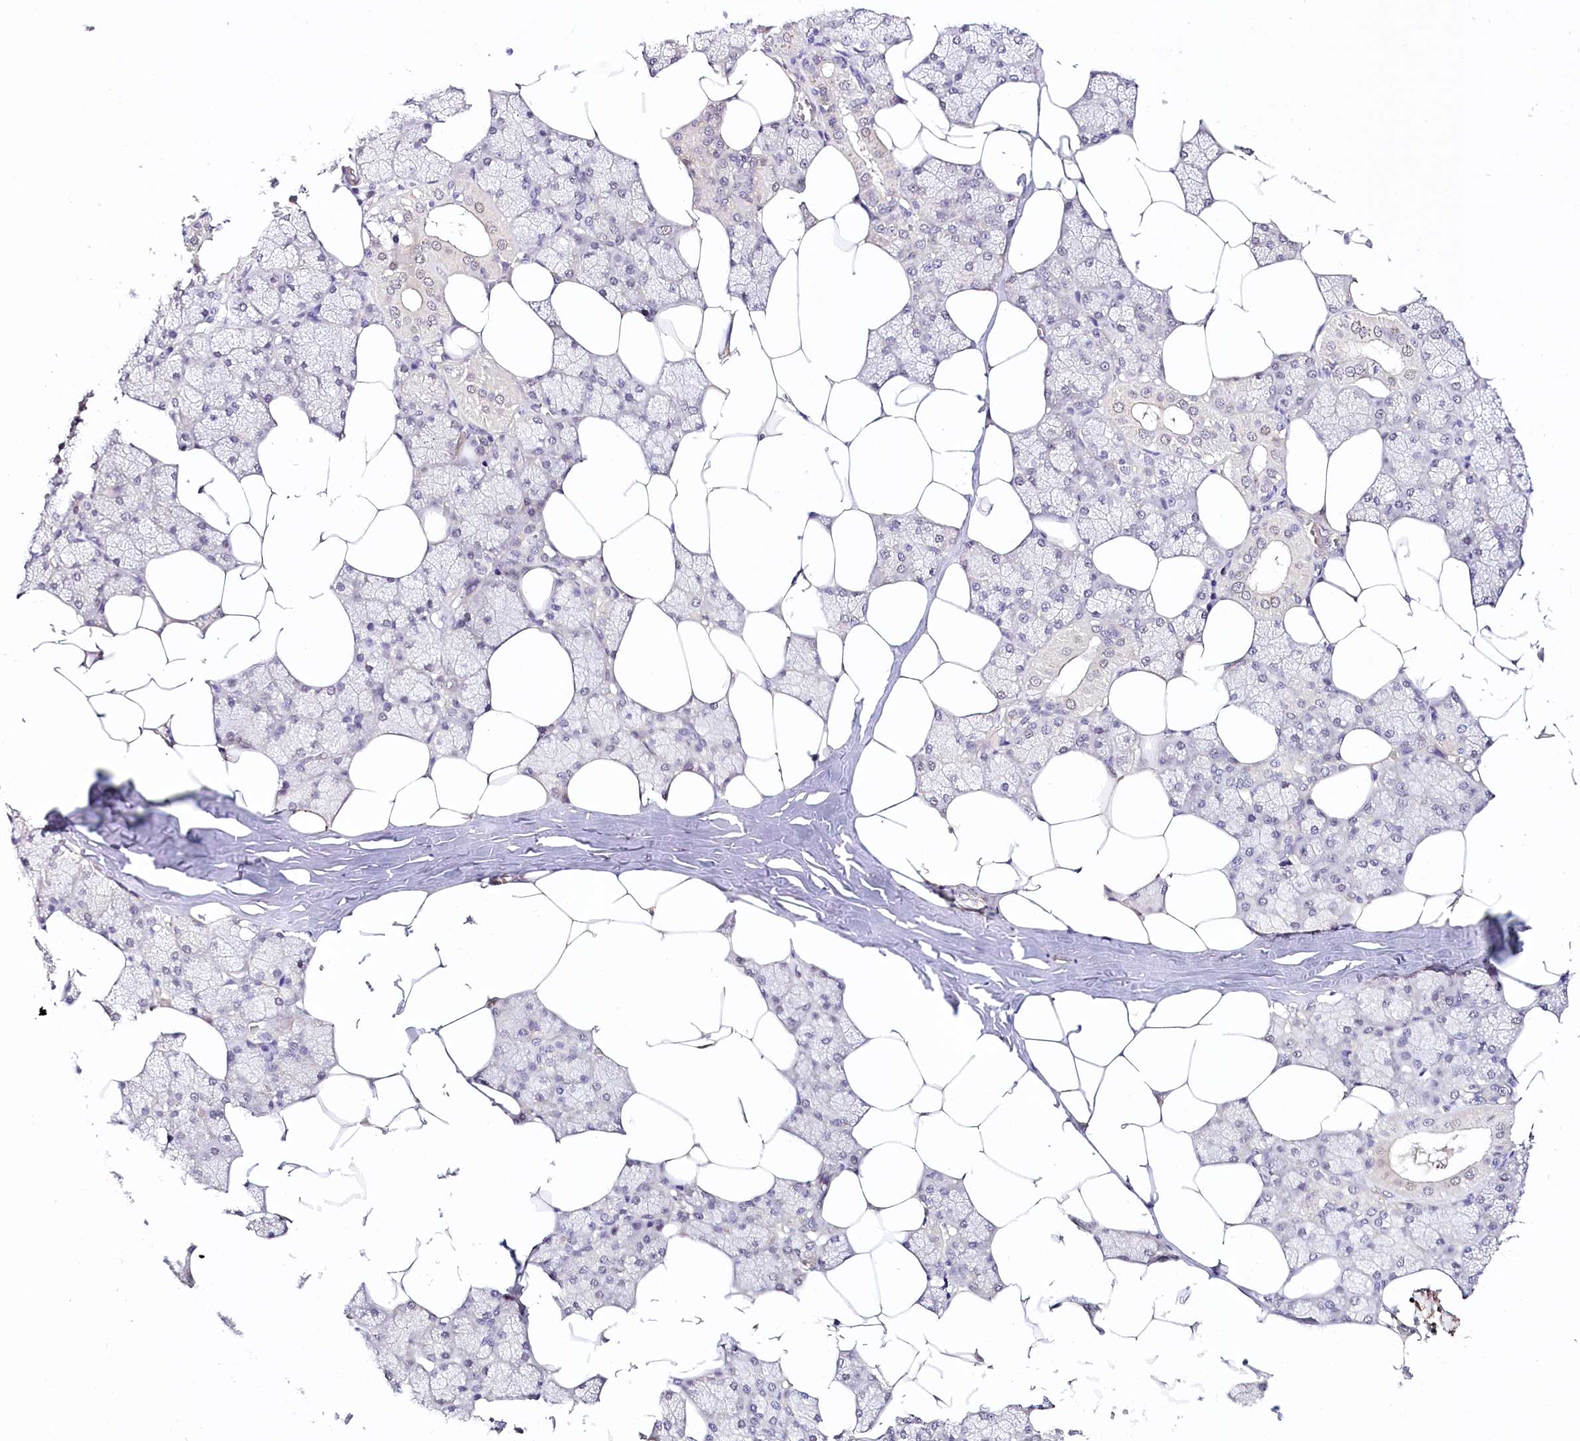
{"staining": {"intensity": "negative", "quantity": "none", "location": "none"}, "tissue": "salivary gland", "cell_type": "Glandular cells", "image_type": "normal", "snomed": [{"axis": "morphology", "description": "Normal tissue, NOS"}, {"axis": "topography", "description": "Salivary gland"}], "caption": "Normal salivary gland was stained to show a protein in brown. There is no significant positivity in glandular cells.", "gene": "PPP2R5B", "patient": {"sex": "male", "age": 62}}